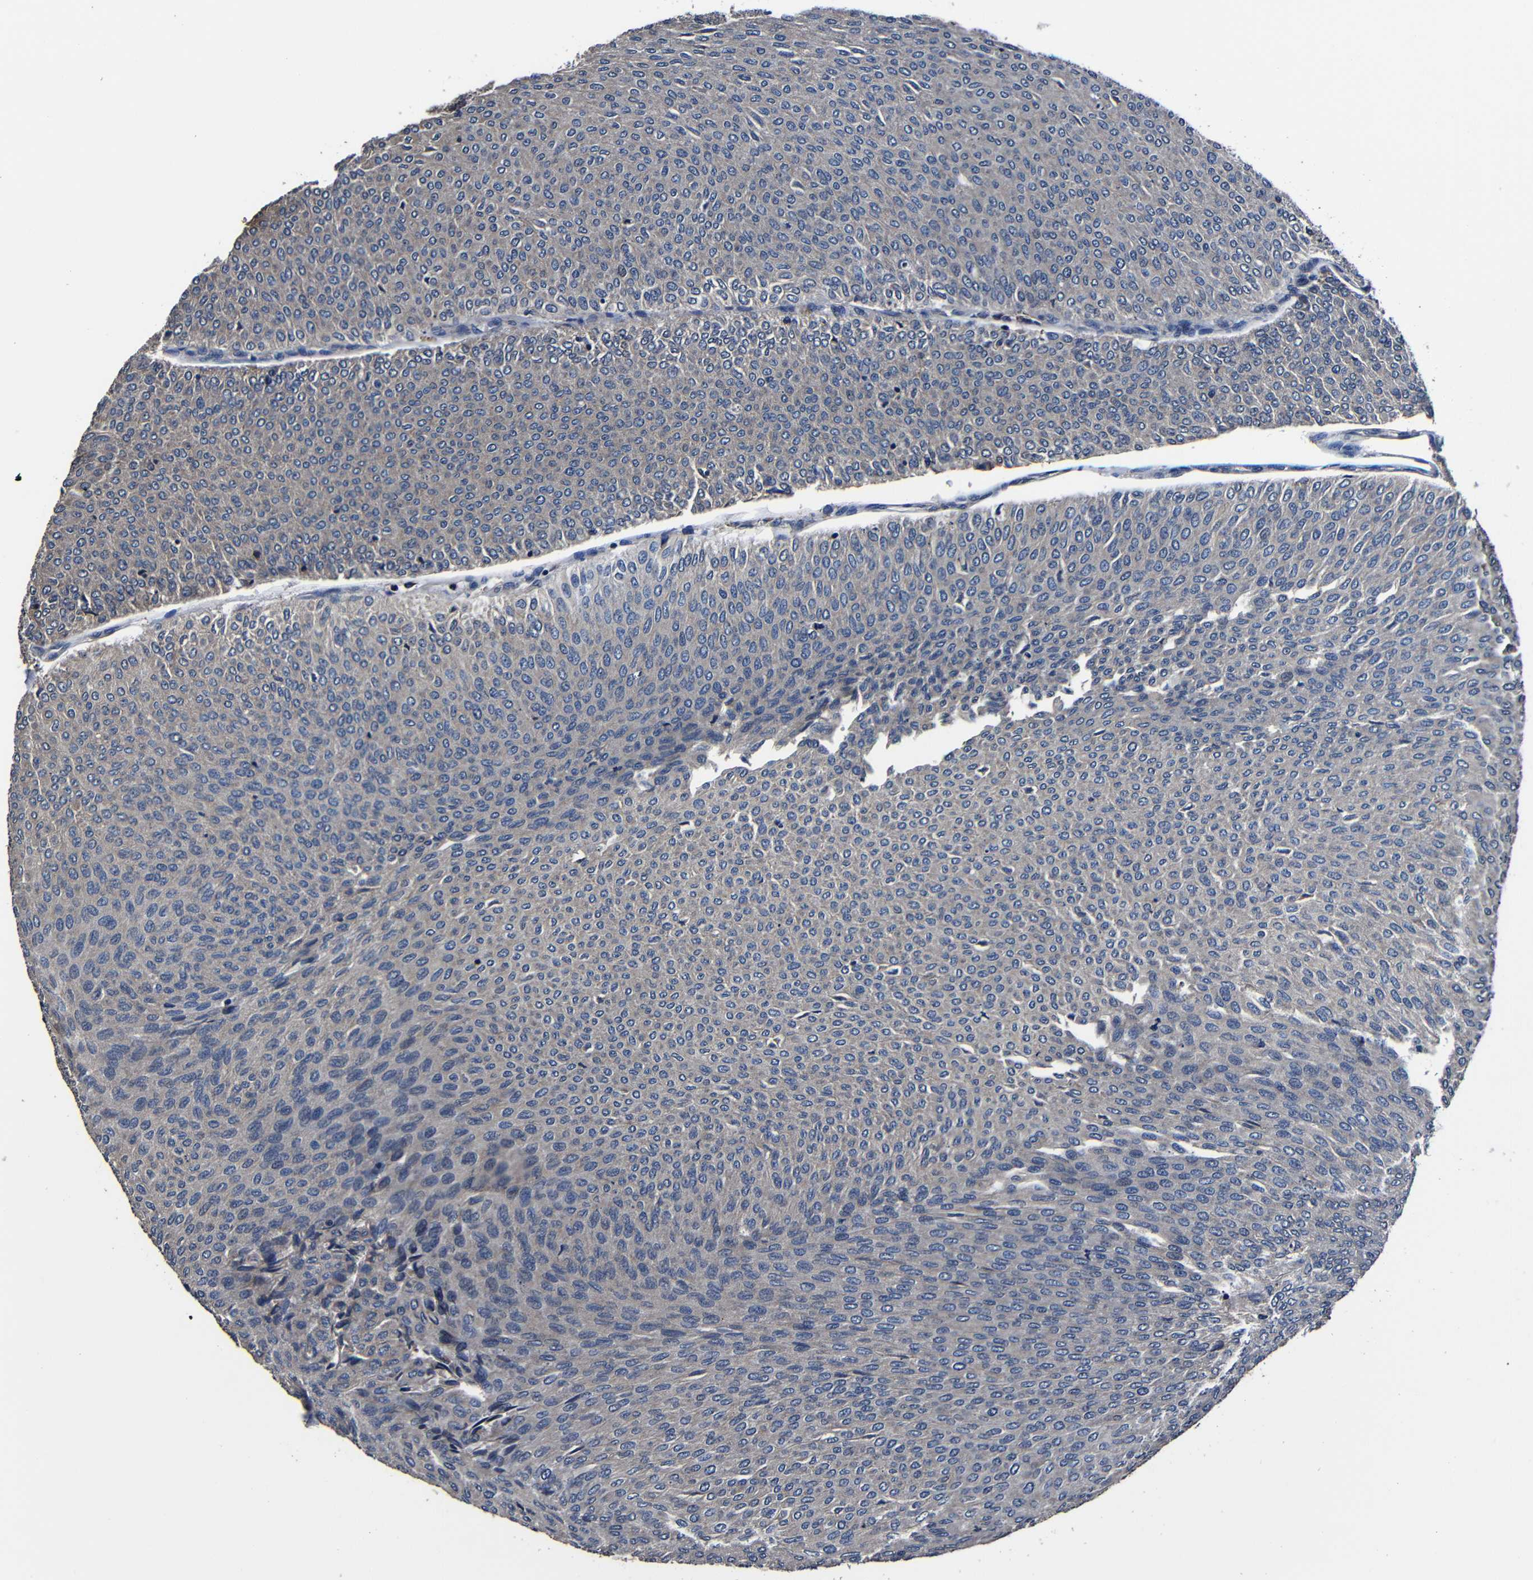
{"staining": {"intensity": "weak", "quantity": "<25%", "location": "cytoplasmic/membranous"}, "tissue": "urothelial cancer", "cell_type": "Tumor cells", "image_type": "cancer", "snomed": [{"axis": "morphology", "description": "Urothelial carcinoma, Low grade"}, {"axis": "topography", "description": "Urinary bladder"}], "caption": "Low-grade urothelial carcinoma was stained to show a protein in brown. There is no significant positivity in tumor cells. (Stains: DAB immunohistochemistry (IHC) with hematoxylin counter stain, Microscopy: brightfield microscopy at high magnification).", "gene": "SCN9A", "patient": {"sex": "male", "age": 78}}